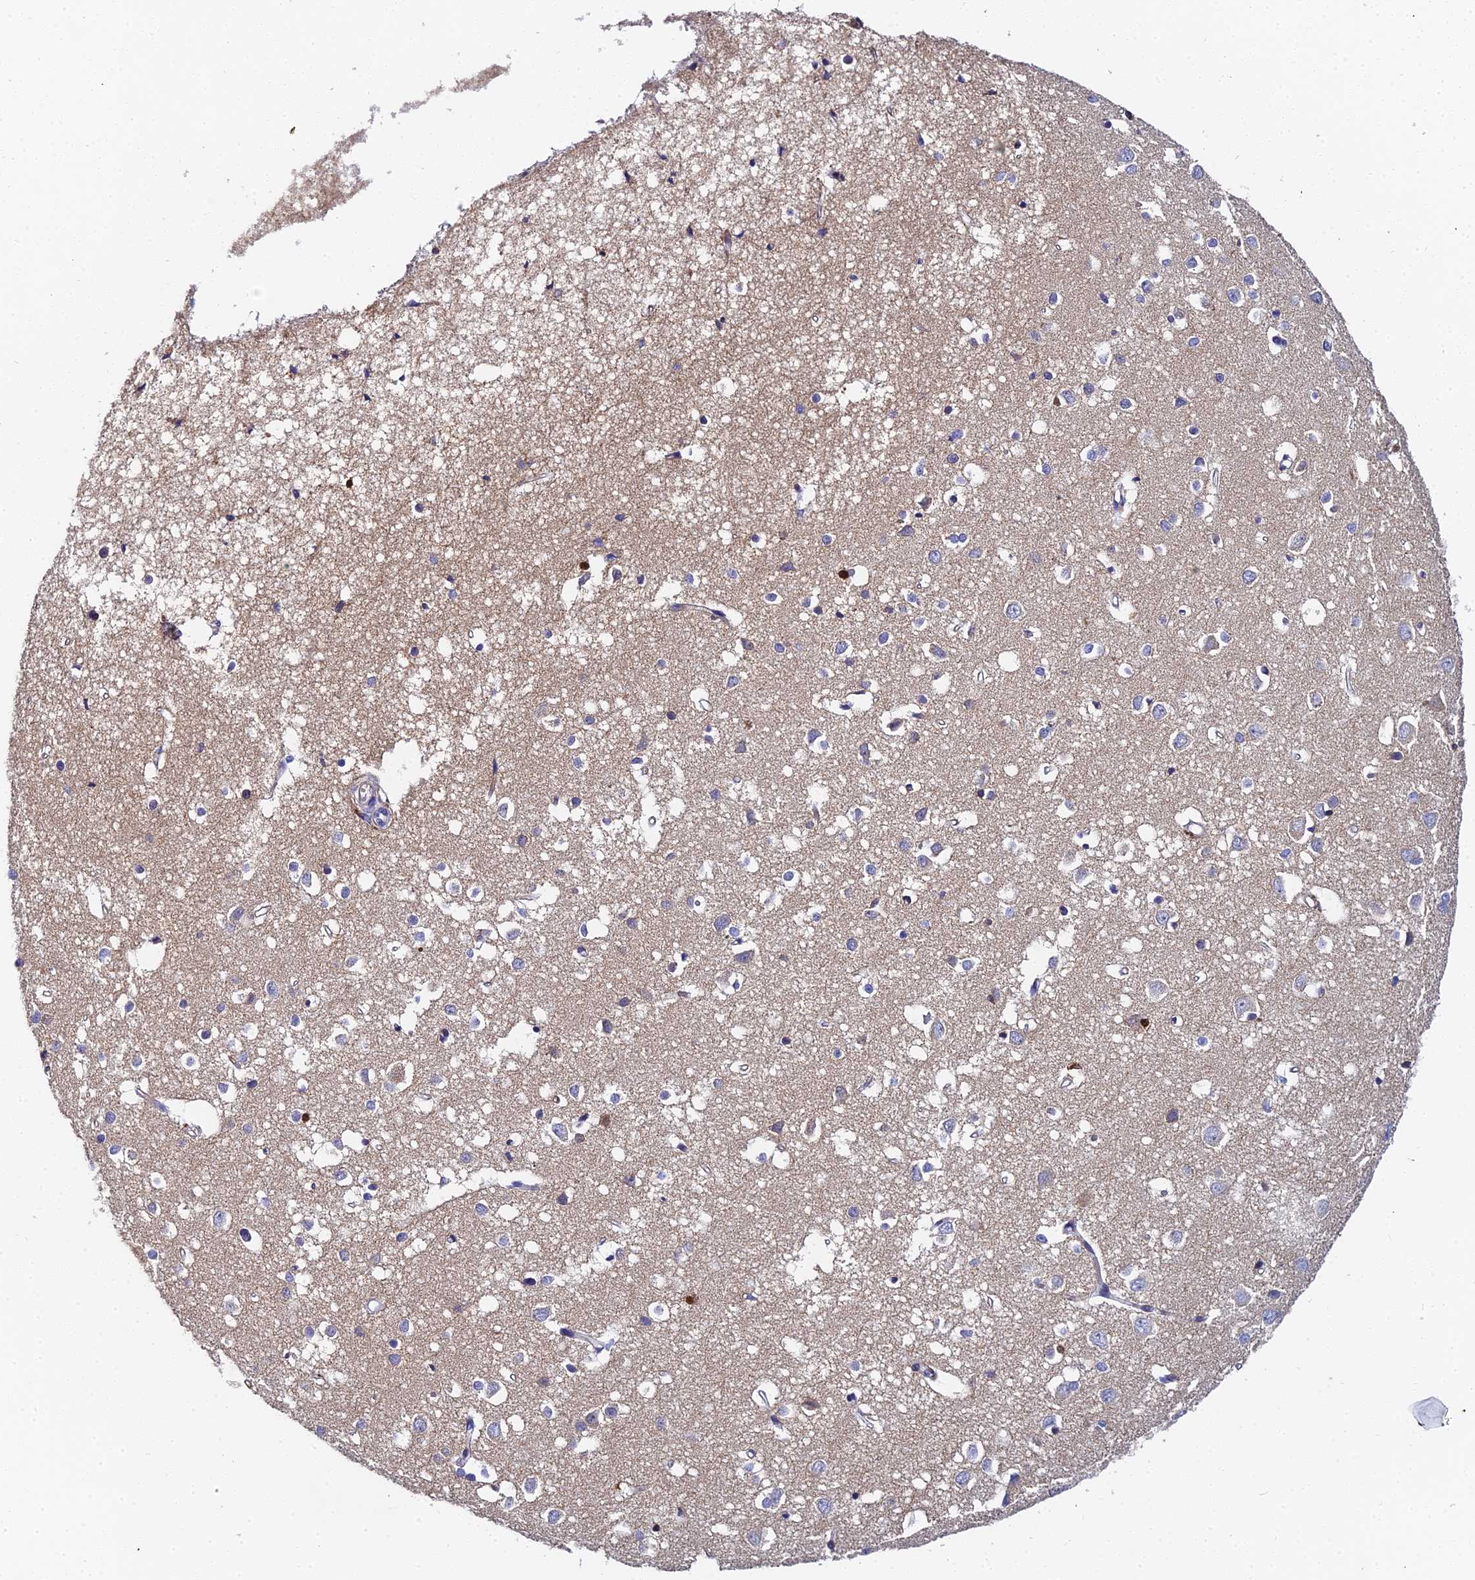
{"staining": {"intensity": "negative", "quantity": "none", "location": "none"}, "tissue": "cerebral cortex", "cell_type": "Endothelial cells", "image_type": "normal", "snomed": [{"axis": "morphology", "description": "Normal tissue, NOS"}, {"axis": "topography", "description": "Cerebral cortex"}], "caption": "High power microscopy histopathology image of an immunohistochemistry micrograph of benign cerebral cortex, revealing no significant expression in endothelial cells.", "gene": "ENSG00000268674", "patient": {"sex": "female", "age": 64}}